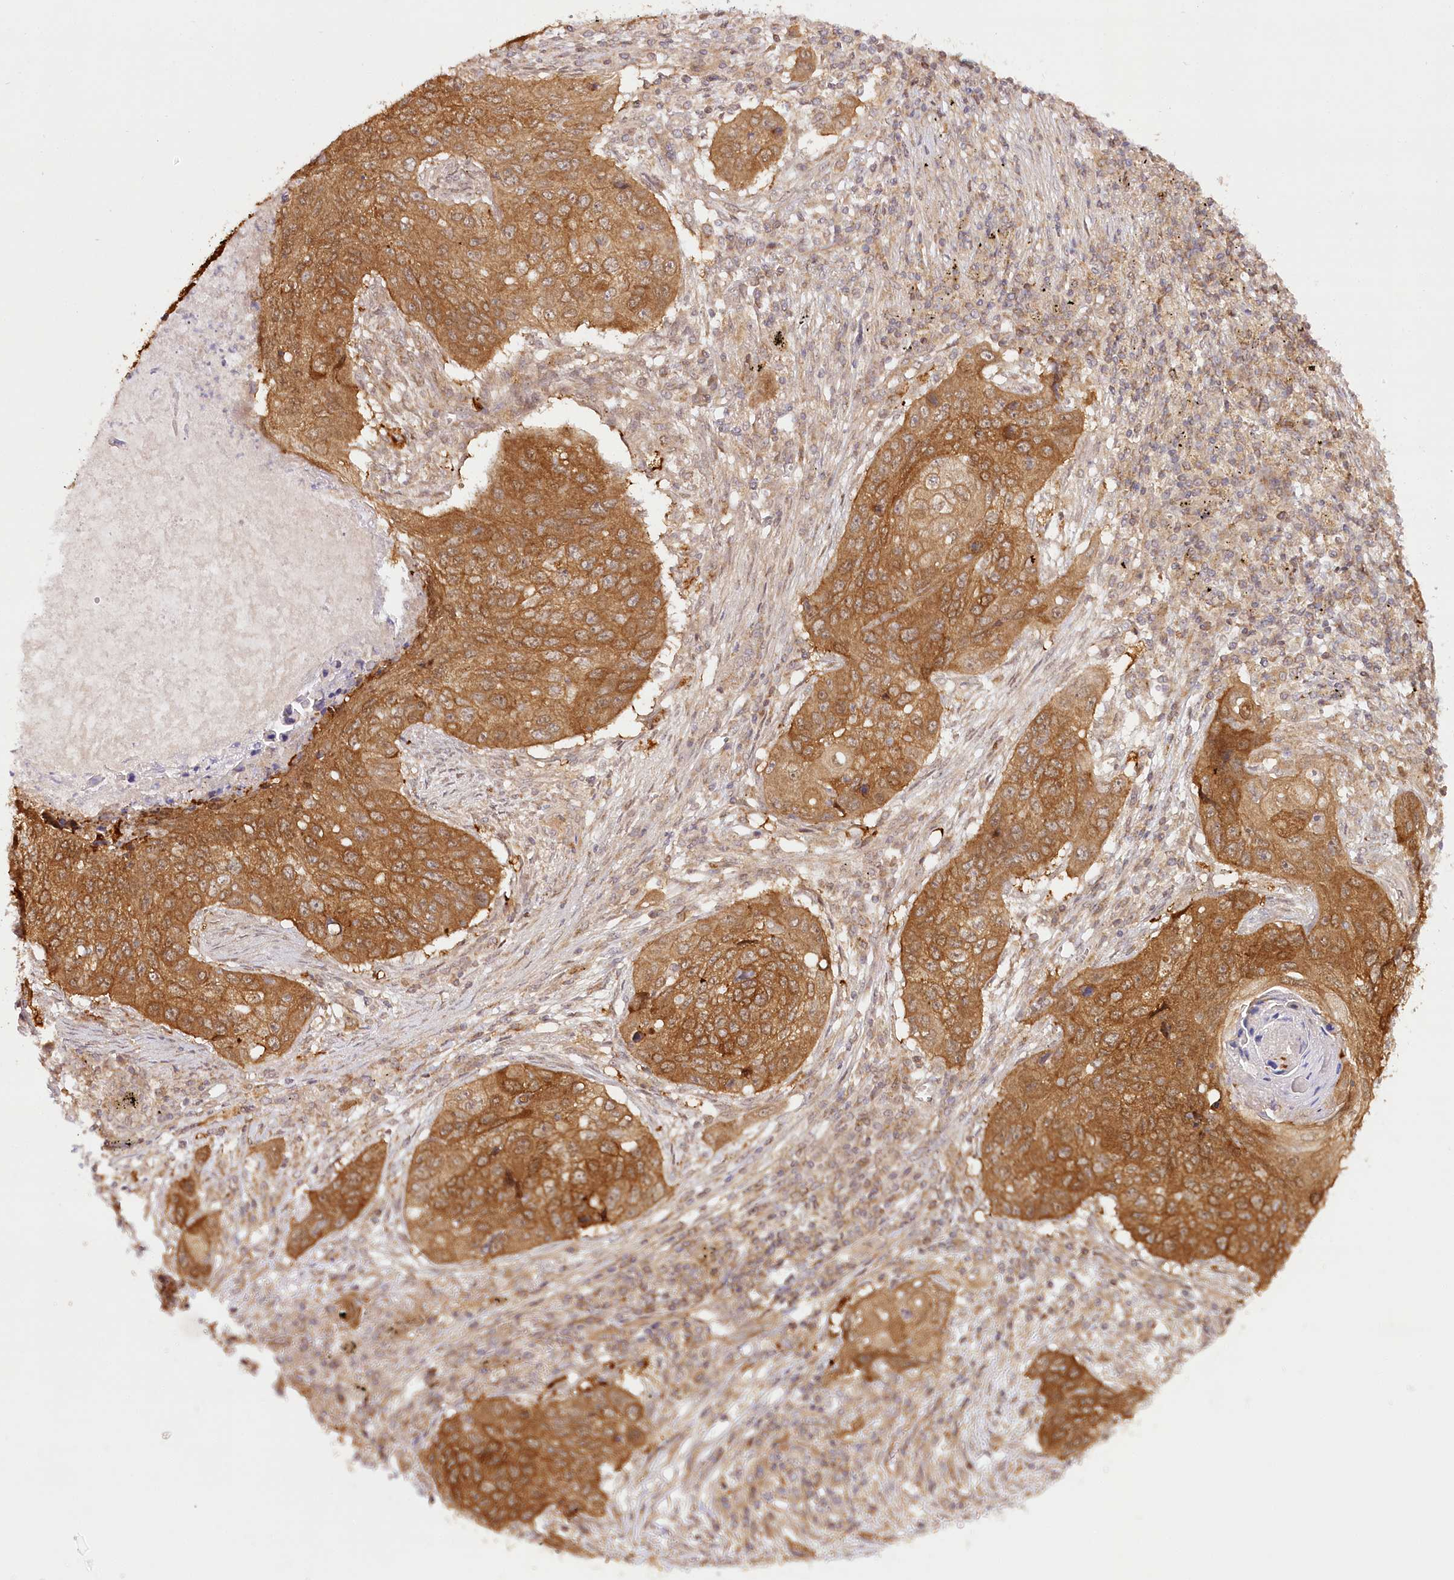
{"staining": {"intensity": "moderate", "quantity": ">75%", "location": "cytoplasmic/membranous"}, "tissue": "lung cancer", "cell_type": "Tumor cells", "image_type": "cancer", "snomed": [{"axis": "morphology", "description": "Squamous cell carcinoma, NOS"}, {"axis": "topography", "description": "Lung"}], "caption": "Immunohistochemical staining of lung cancer demonstrates medium levels of moderate cytoplasmic/membranous protein expression in approximately >75% of tumor cells.", "gene": "INPP4B", "patient": {"sex": "female", "age": 63}}